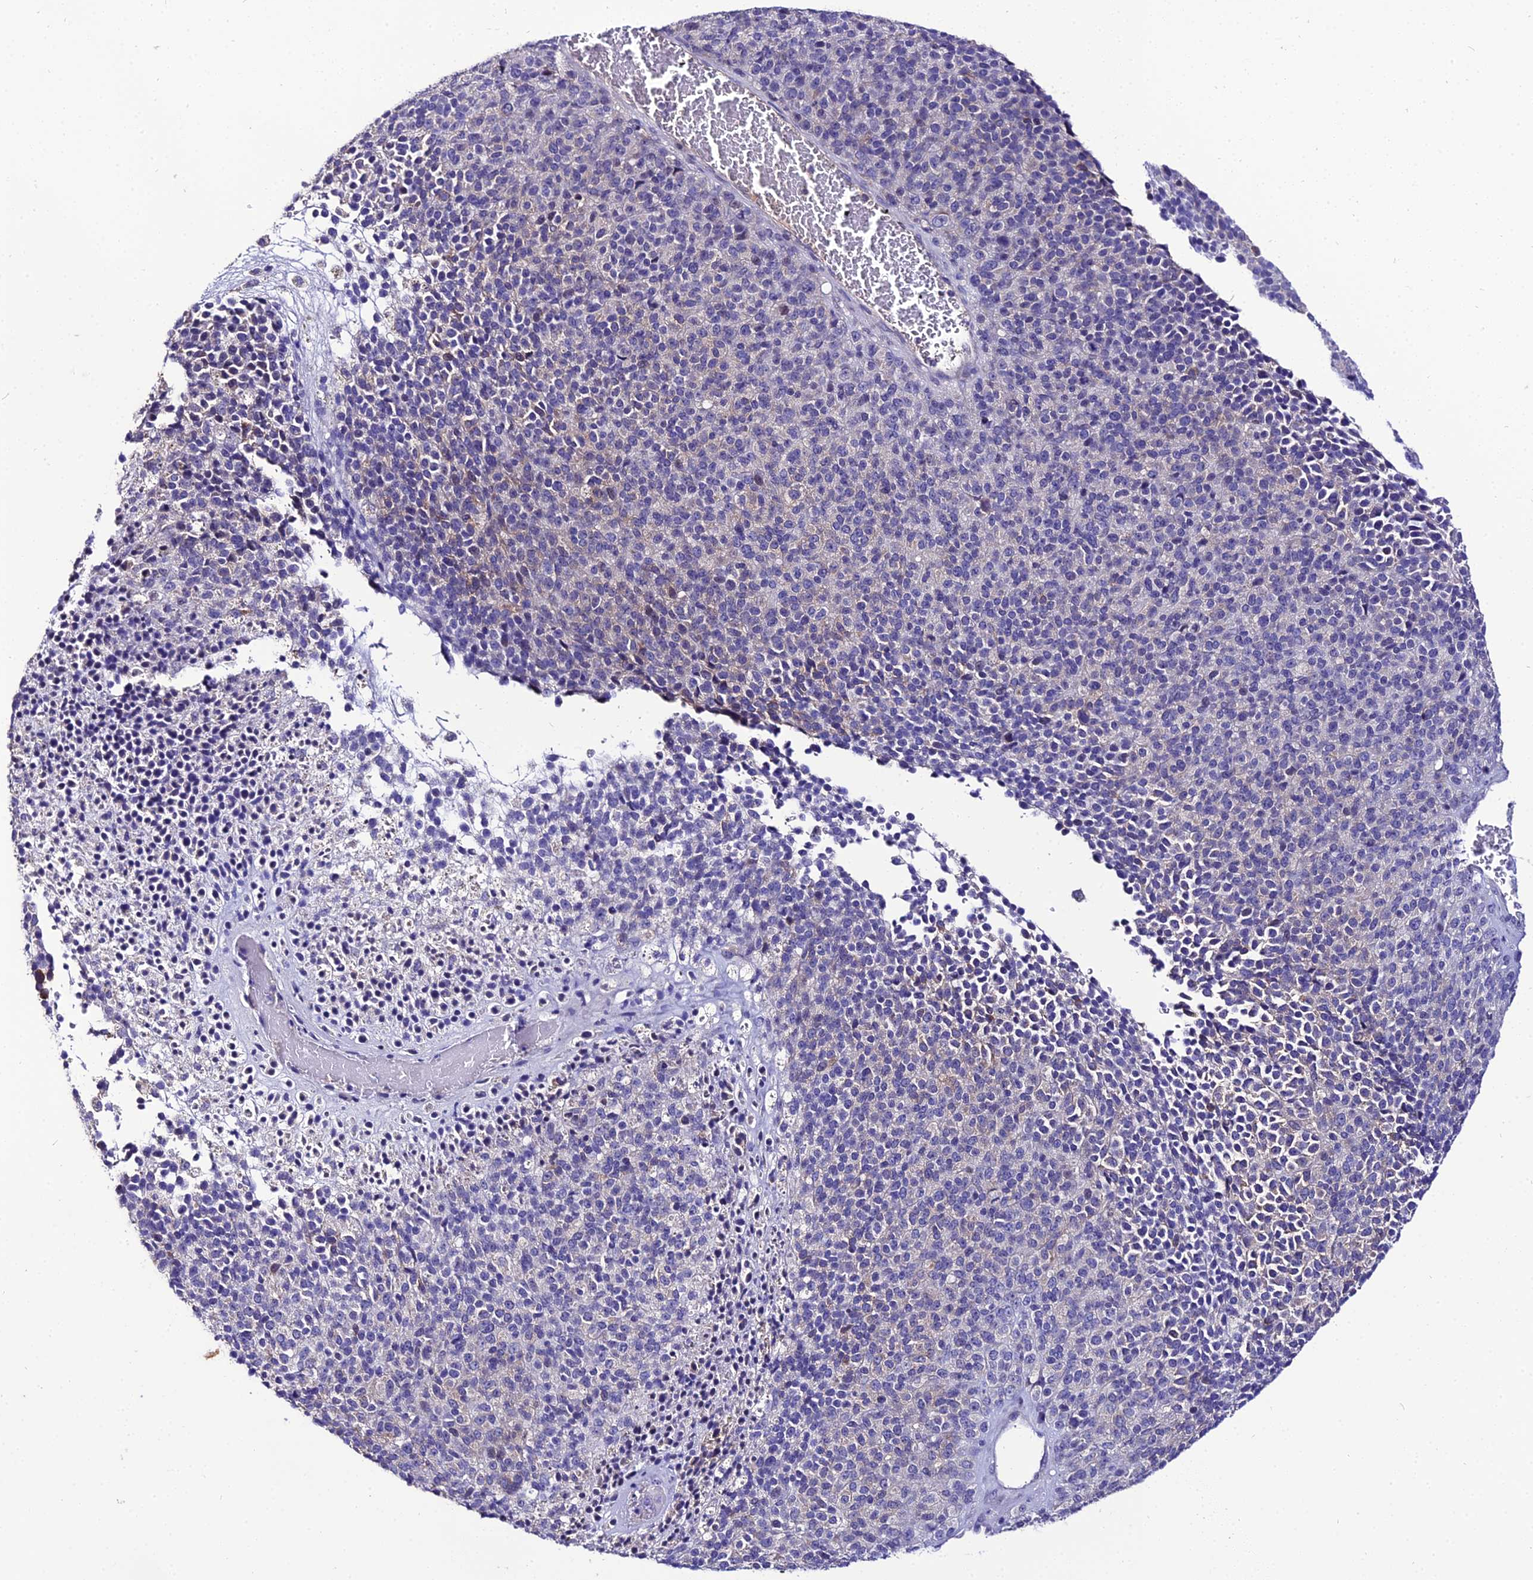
{"staining": {"intensity": "negative", "quantity": "none", "location": "none"}, "tissue": "melanoma", "cell_type": "Tumor cells", "image_type": "cancer", "snomed": [{"axis": "morphology", "description": "Malignant melanoma, Metastatic site"}, {"axis": "topography", "description": "Brain"}], "caption": "Malignant melanoma (metastatic site) stained for a protein using IHC displays no staining tumor cells.", "gene": "SHQ1", "patient": {"sex": "female", "age": 56}}